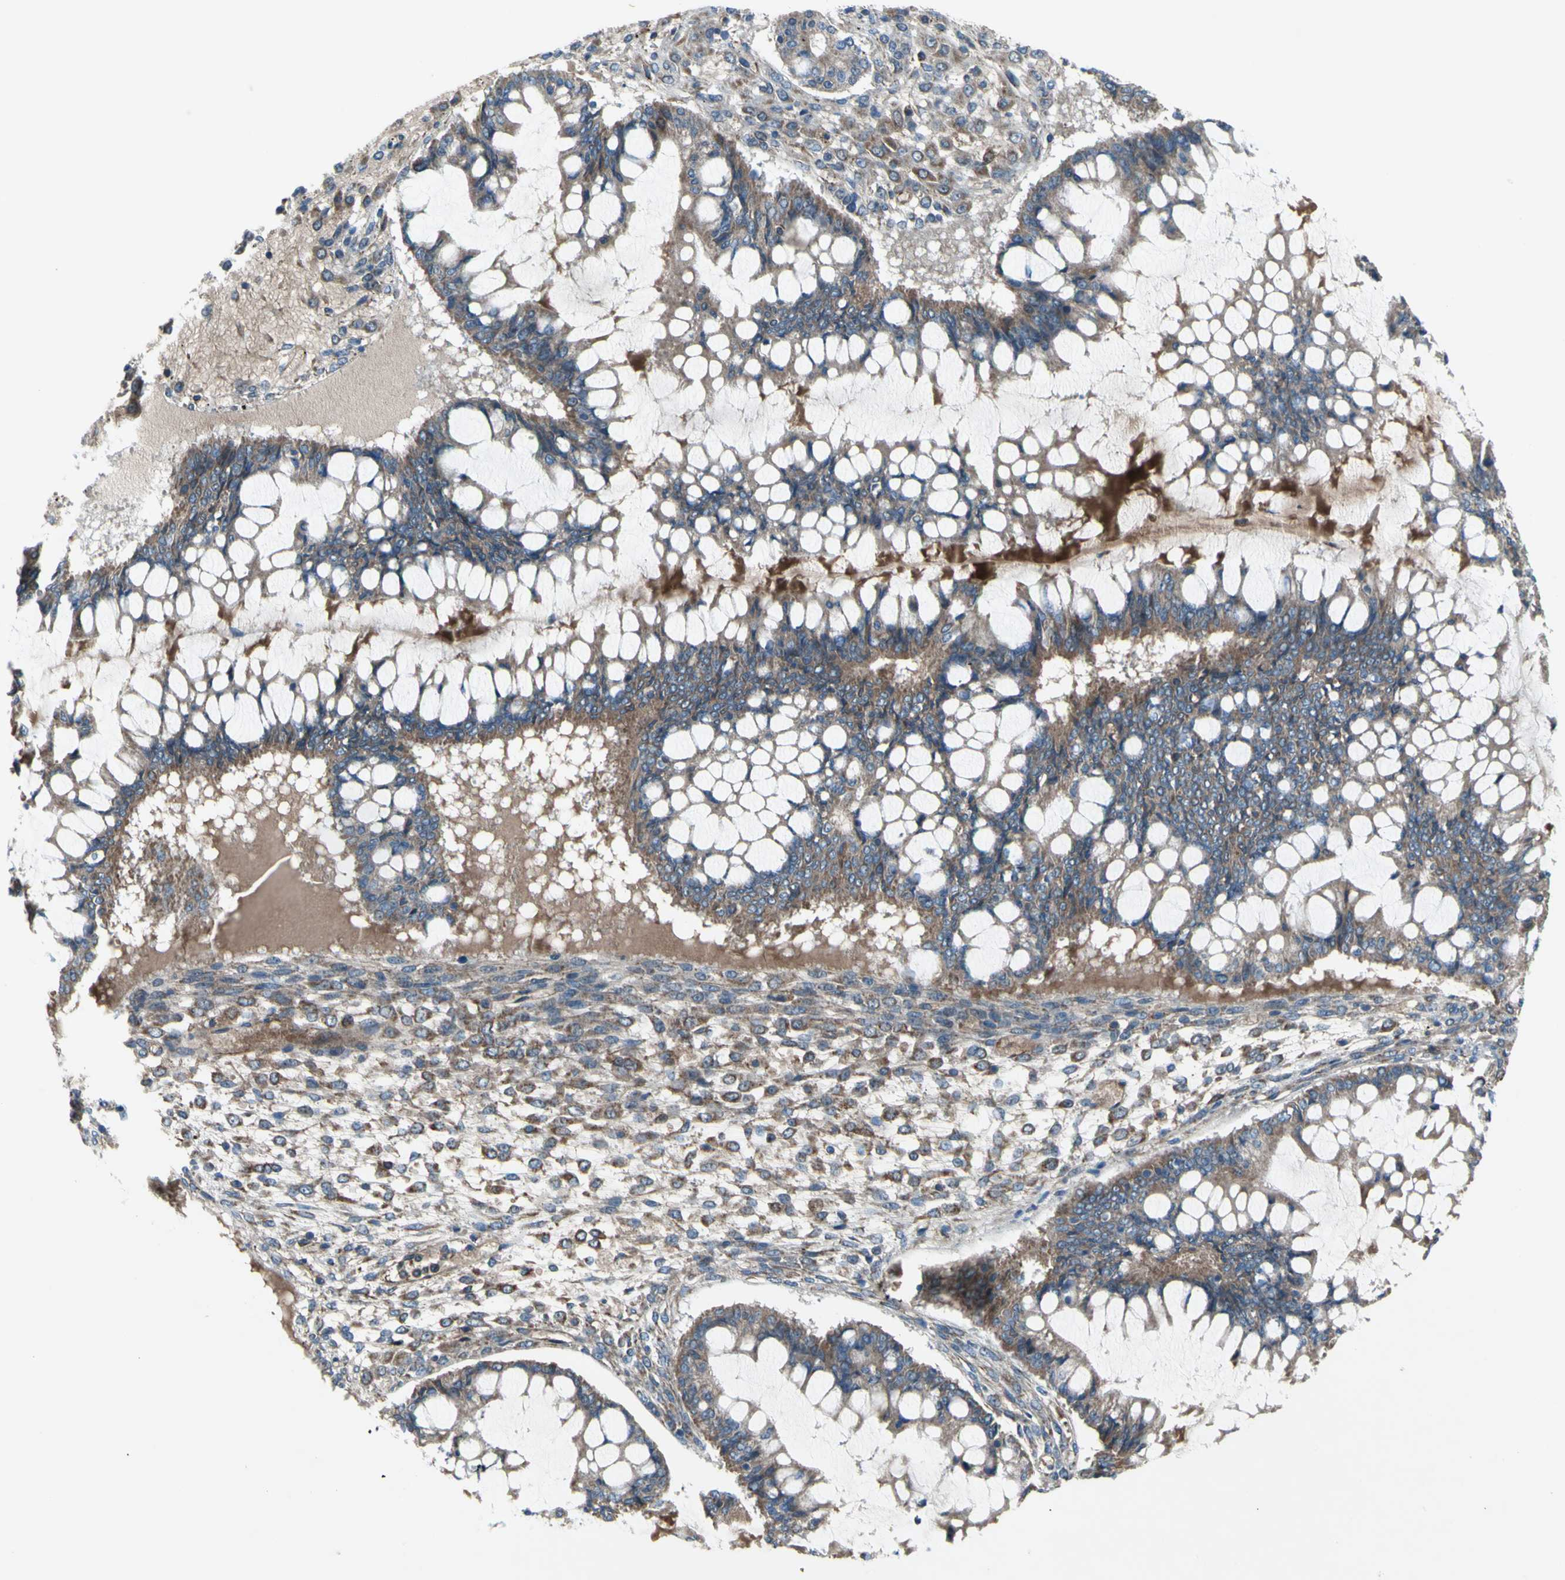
{"staining": {"intensity": "moderate", "quantity": ">75%", "location": "cytoplasmic/membranous"}, "tissue": "ovarian cancer", "cell_type": "Tumor cells", "image_type": "cancer", "snomed": [{"axis": "morphology", "description": "Cystadenocarcinoma, mucinous, NOS"}, {"axis": "topography", "description": "Ovary"}], "caption": "Protein positivity by immunohistochemistry (IHC) reveals moderate cytoplasmic/membranous staining in about >75% of tumor cells in mucinous cystadenocarcinoma (ovarian).", "gene": "EMC7", "patient": {"sex": "female", "age": 73}}